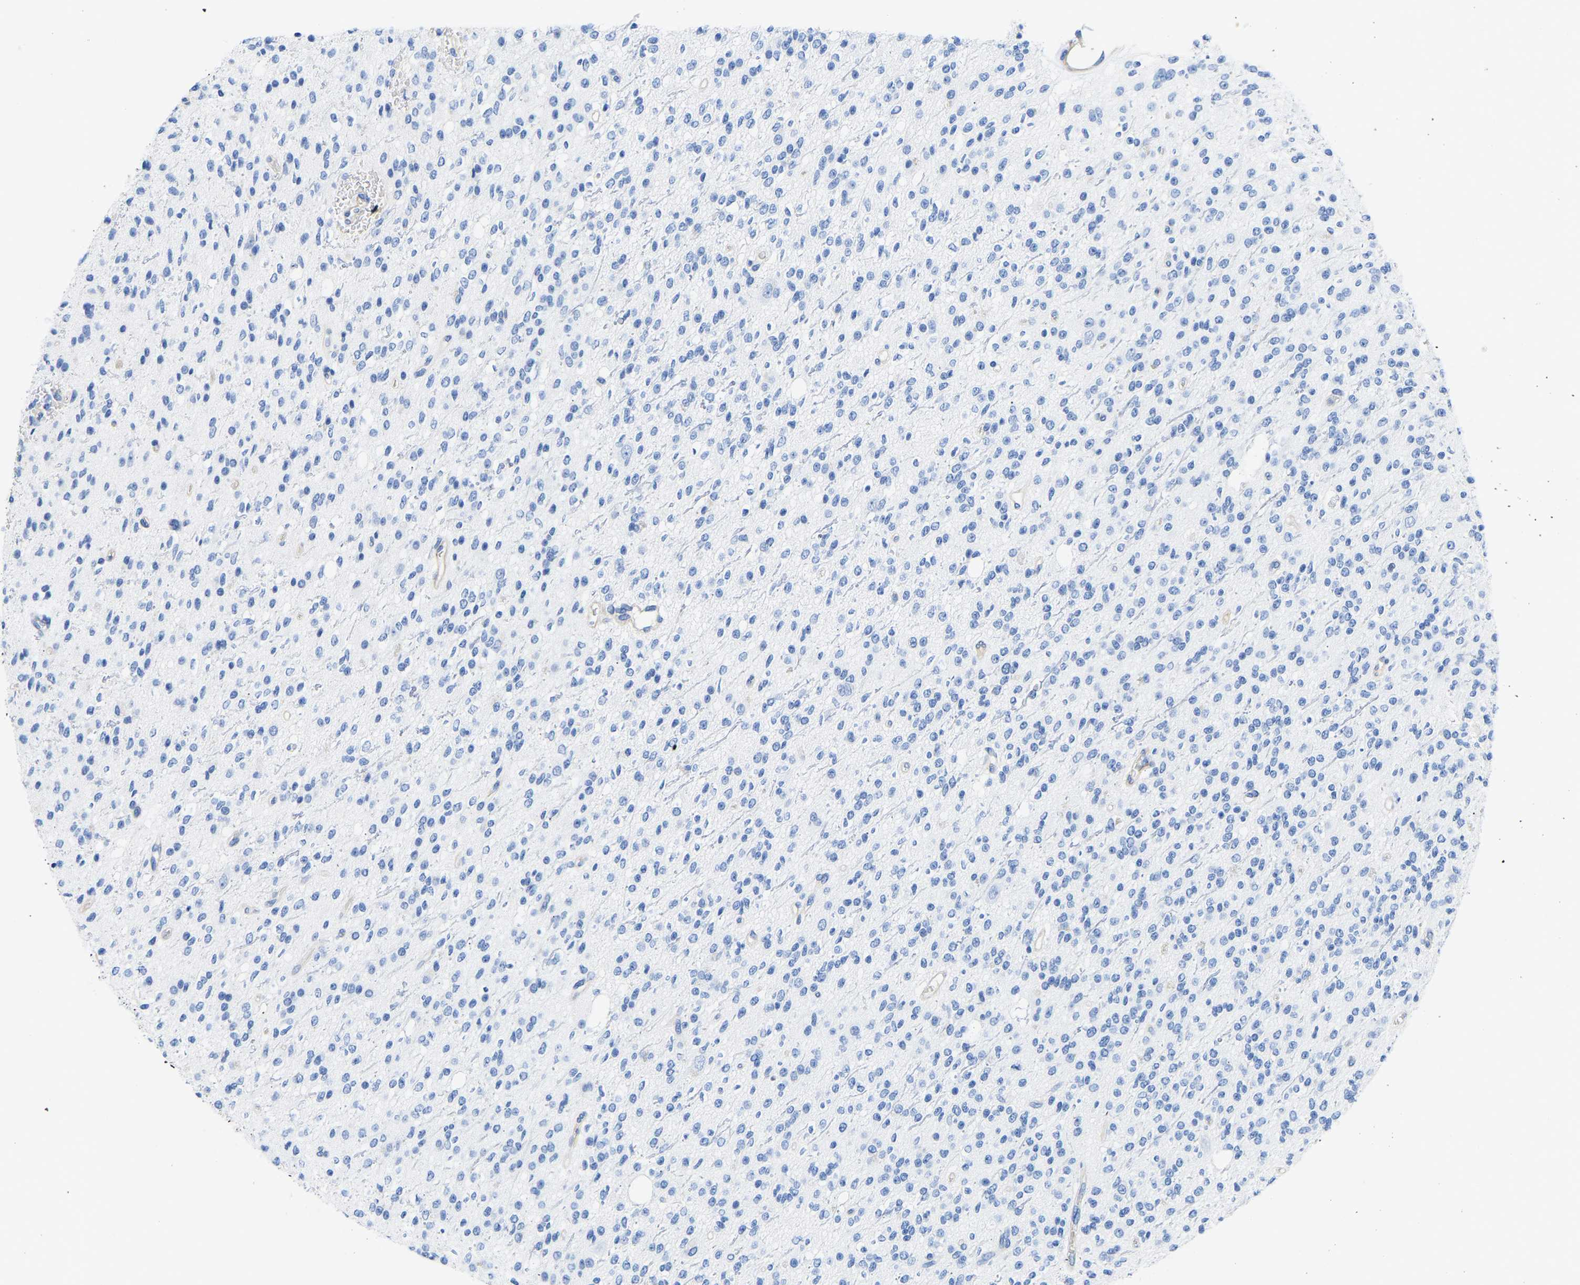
{"staining": {"intensity": "negative", "quantity": "none", "location": "none"}, "tissue": "glioma", "cell_type": "Tumor cells", "image_type": "cancer", "snomed": [{"axis": "morphology", "description": "Glioma, malignant, High grade"}, {"axis": "topography", "description": "Brain"}], "caption": "This is a micrograph of immunohistochemistry (IHC) staining of malignant glioma (high-grade), which shows no expression in tumor cells.", "gene": "UPK3A", "patient": {"sex": "male", "age": 34}}